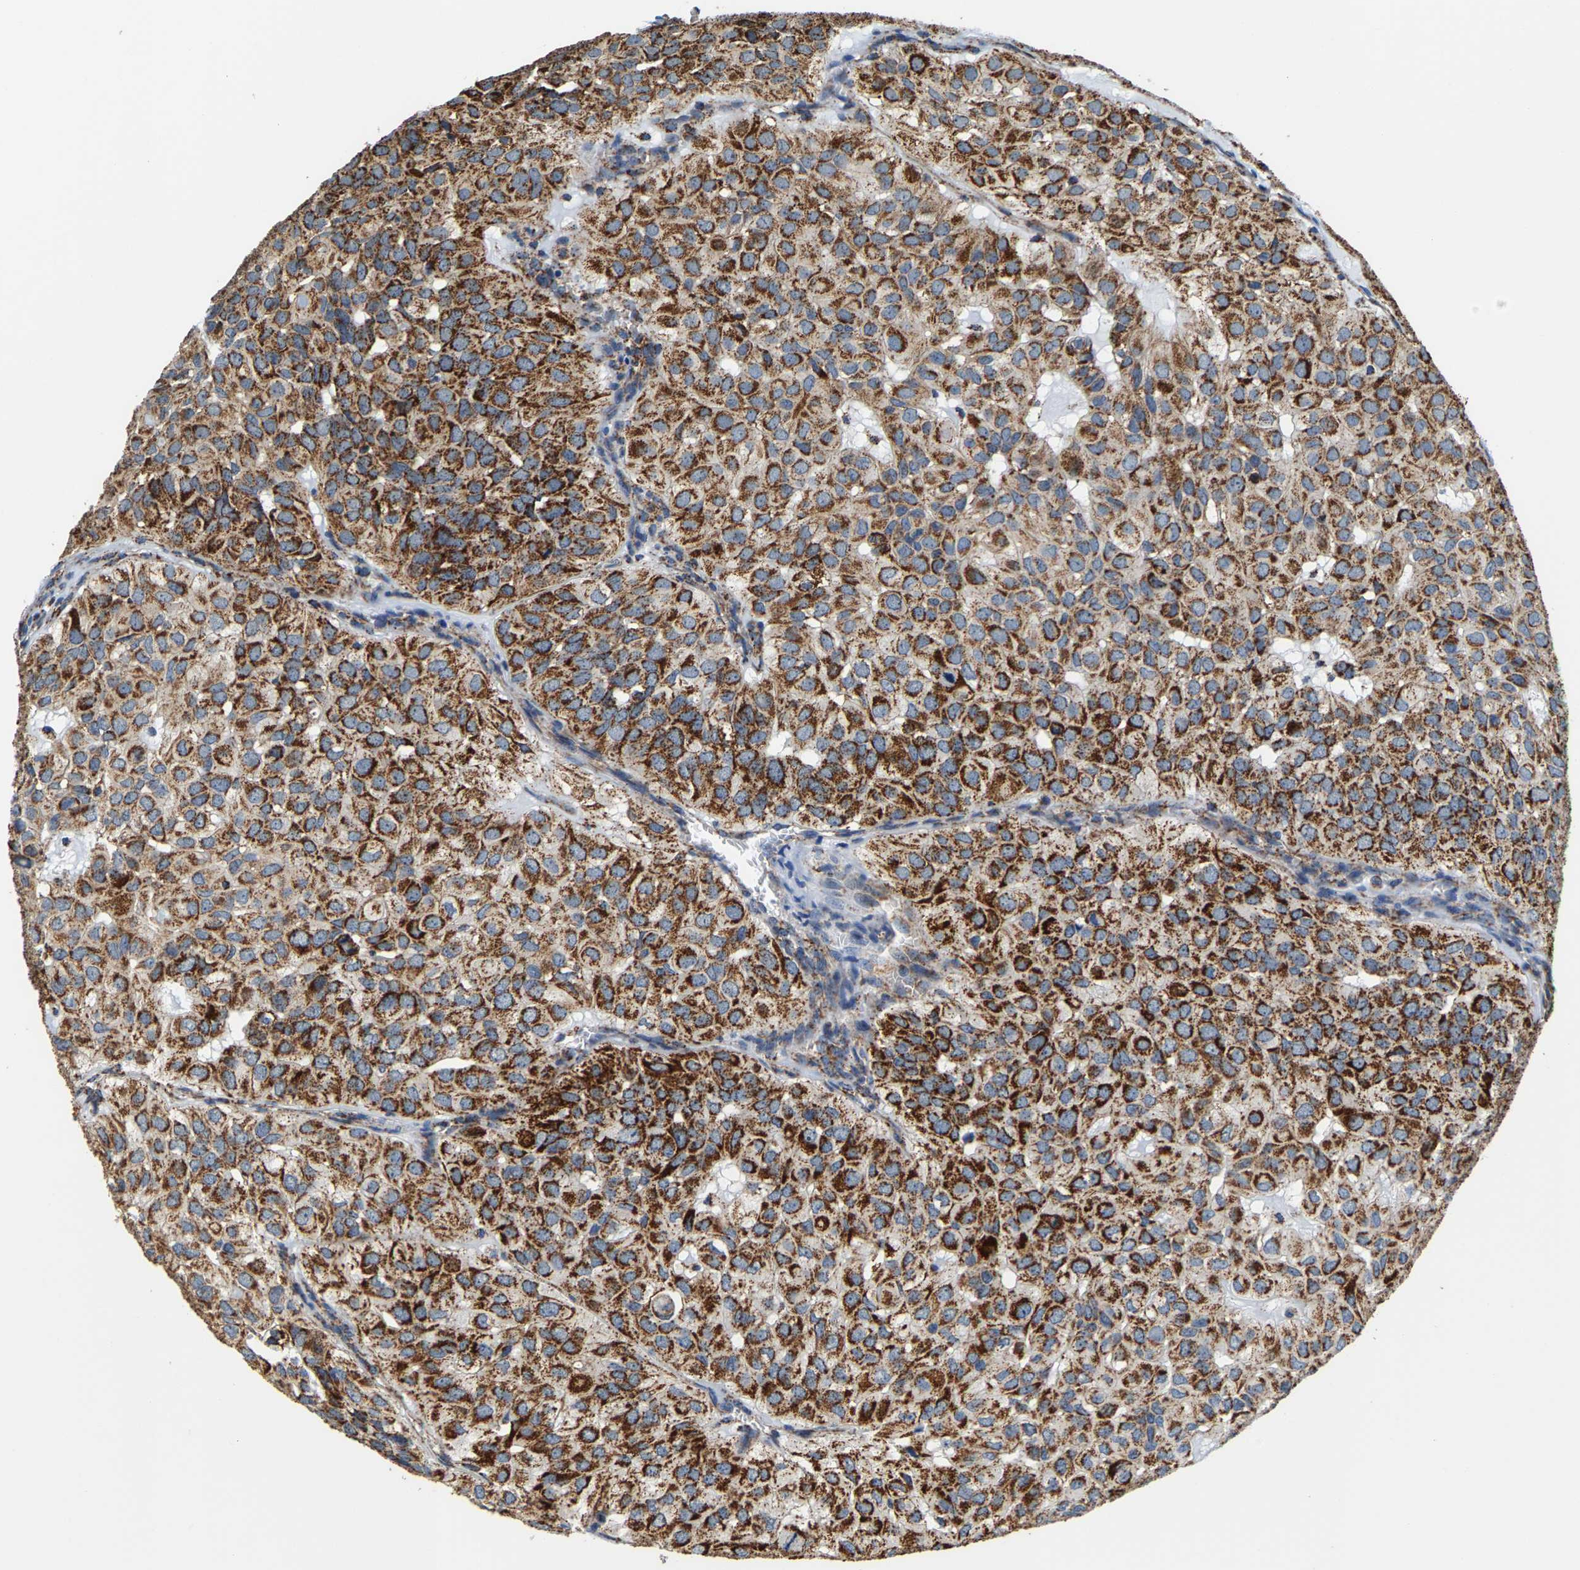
{"staining": {"intensity": "strong", "quantity": ">75%", "location": "cytoplasmic/membranous"}, "tissue": "head and neck cancer", "cell_type": "Tumor cells", "image_type": "cancer", "snomed": [{"axis": "morphology", "description": "Adenocarcinoma, NOS"}, {"axis": "topography", "description": "Salivary gland, NOS"}, {"axis": "topography", "description": "Head-Neck"}], "caption": "Immunohistochemistry photomicrograph of neoplastic tissue: adenocarcinoma (head and neck) stained using IHC demonstrates high levels of strong protein expression localized specifically in the cytoplasmic/membranous of tumor cells, appearing as a cytoplasmic/membranous brown color.", "gene": "SHMT2", "patient": {"sex": "female", "age": 76}}